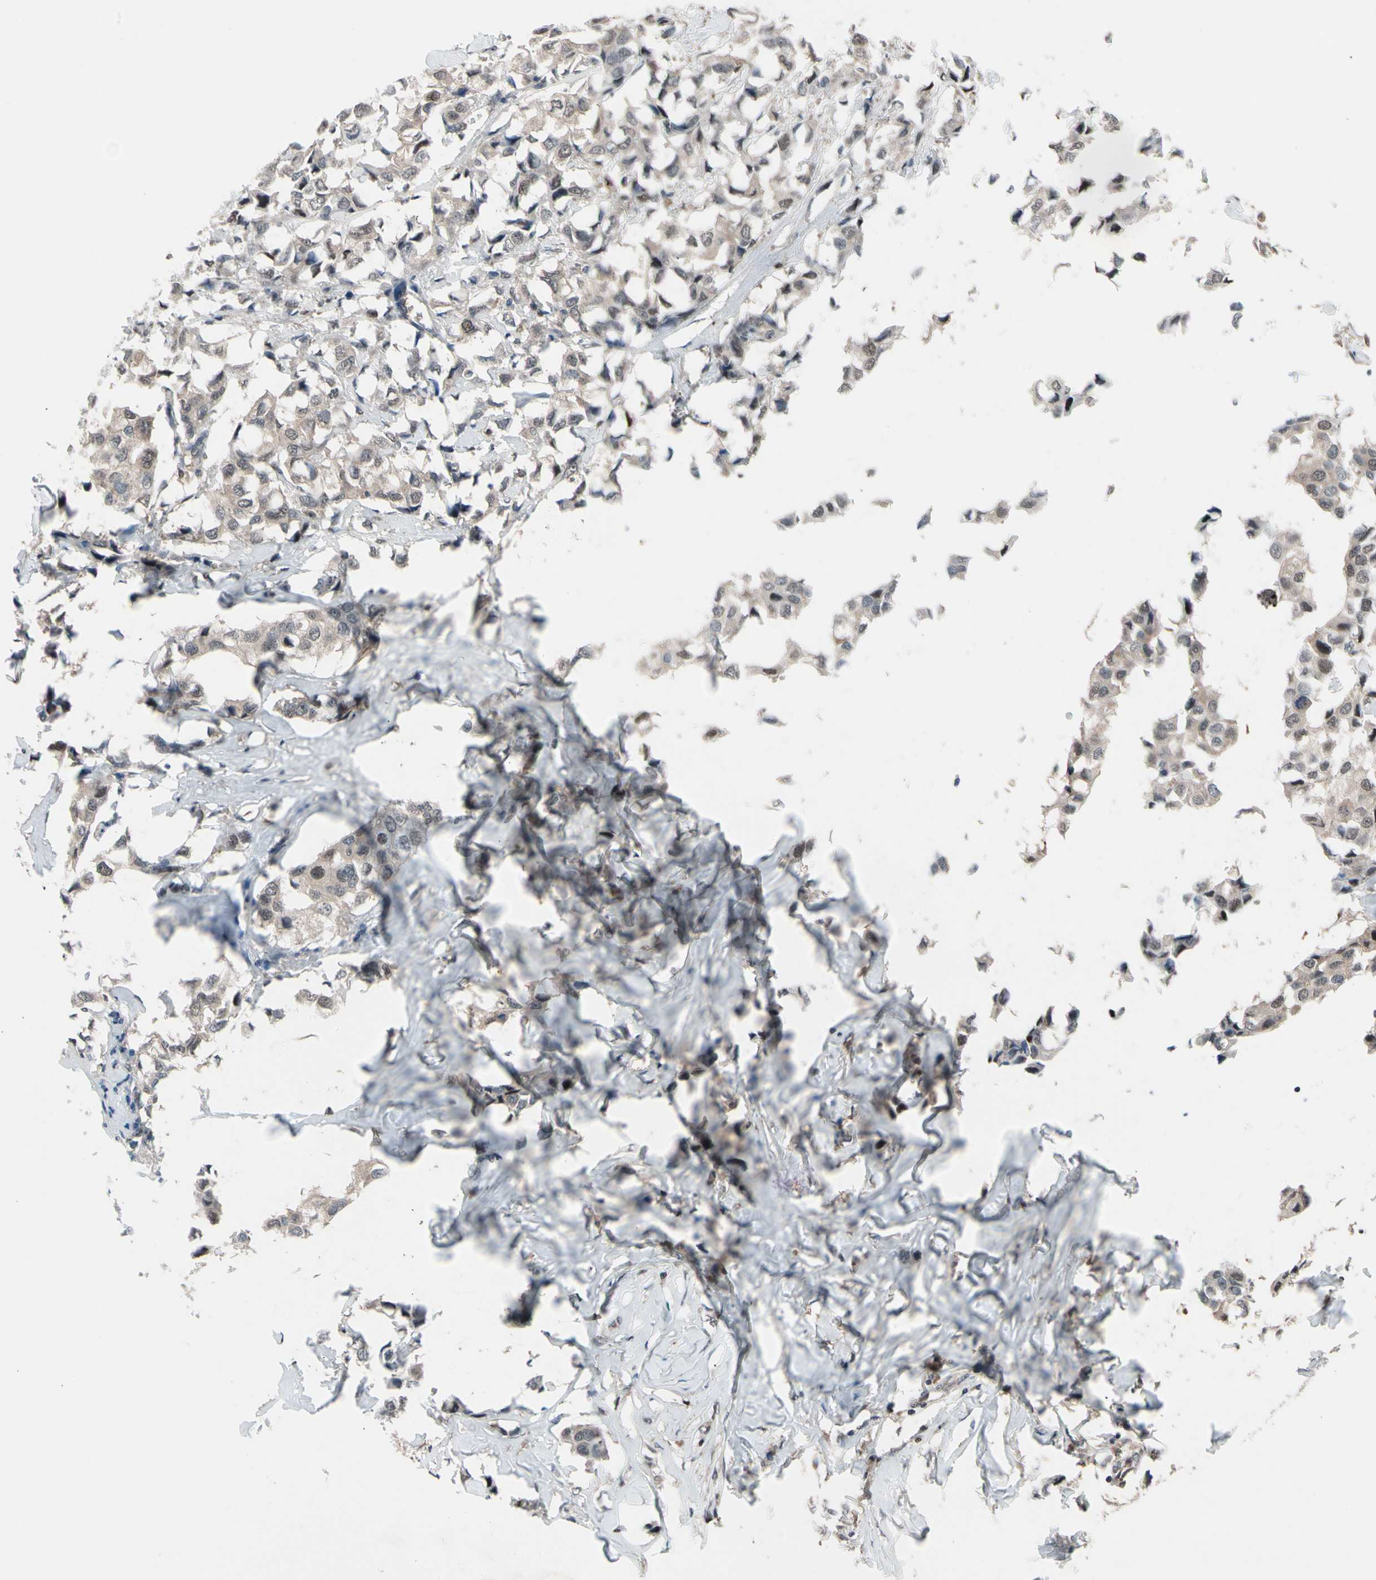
{"staining": {"intensity": "weak", "quantity": ">75%", "location": "cytoplasmic/membranous,nuclear"}, "tissue": "breast cancer", "cell_type": "Tumor cells", "image_type": "cancer", "snomed": [{"axis": "morphology", "description": "Duct carcinoma"}, {"axis": "topography", "description": "Breast"}], "caption": "Immunohistochemistry (IHC) photomicrograph of neoplastic tissue: human breast cancer stained using immunohistochemistry shows low levels of weak protein expression localized specifically in the cytoplasmic/membranous and nuclear of tumor cells, appearing as a cytoplasmic/membranous and nuclear brown color.", "gene": "PSMA2", "patient": {"sex": "female", "age": 80}}